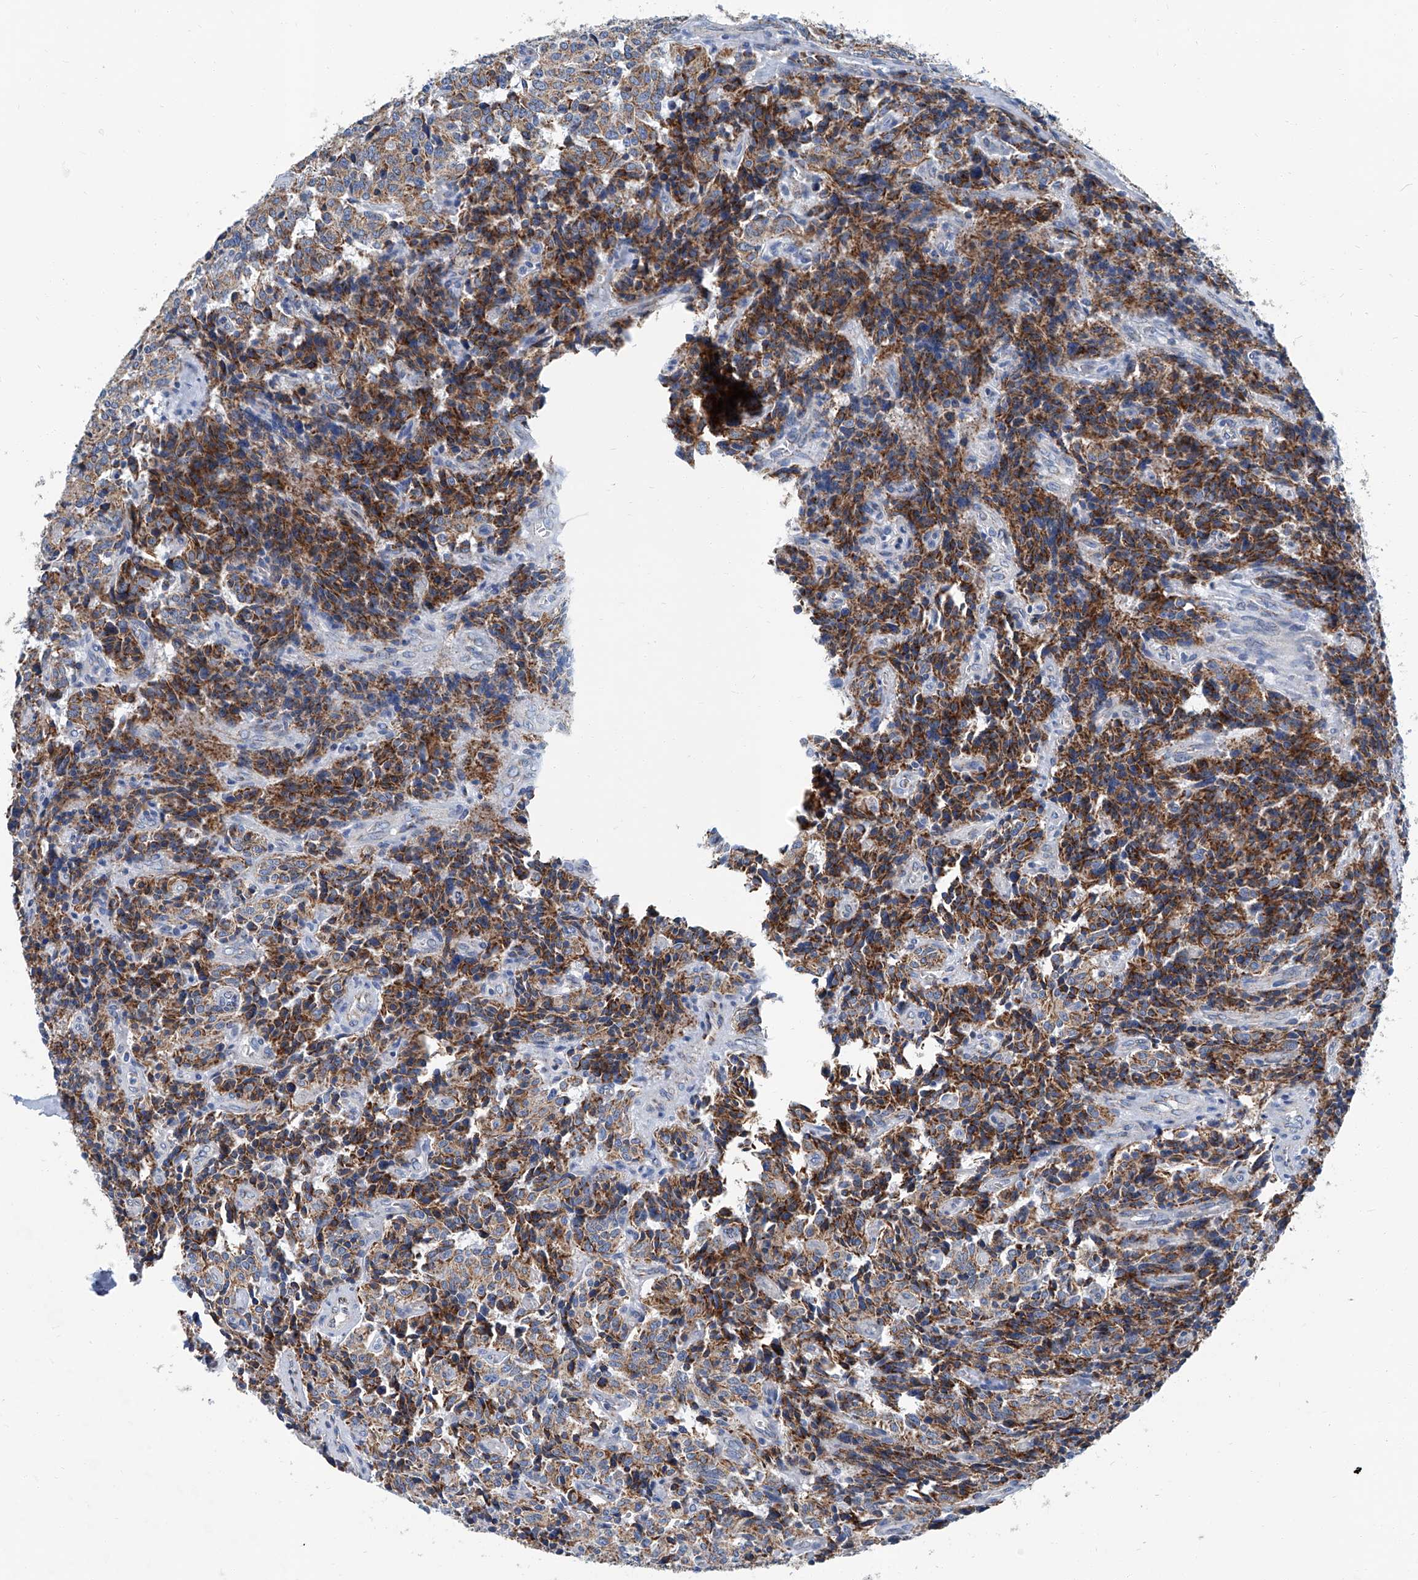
{"staining": {"intensity": "moderate", "quantity": ">75%", "location": "cytoplasmic/membranous"}, "tissue": "carcinoid", "cell_type": "Tumor cells", "image_type": "cancer", "snomed": [{"axis": "morphology", "description": "Carcinoid, malignant, NOS"}, {"axis": "topography", "description": "Lung"}], "caption": "DAB immunohistochemical staining of human carcinoid exhibits moderate cytoplasmic/membranous protein expression in approximately >75% of tumor cells. (DAB (3,3'-diaminobenzidine) IHC, brown staining for protein, blue staining for nuclei).", "gene": "MT-ND1", "patient": {"sex": "female", "age": 46}}